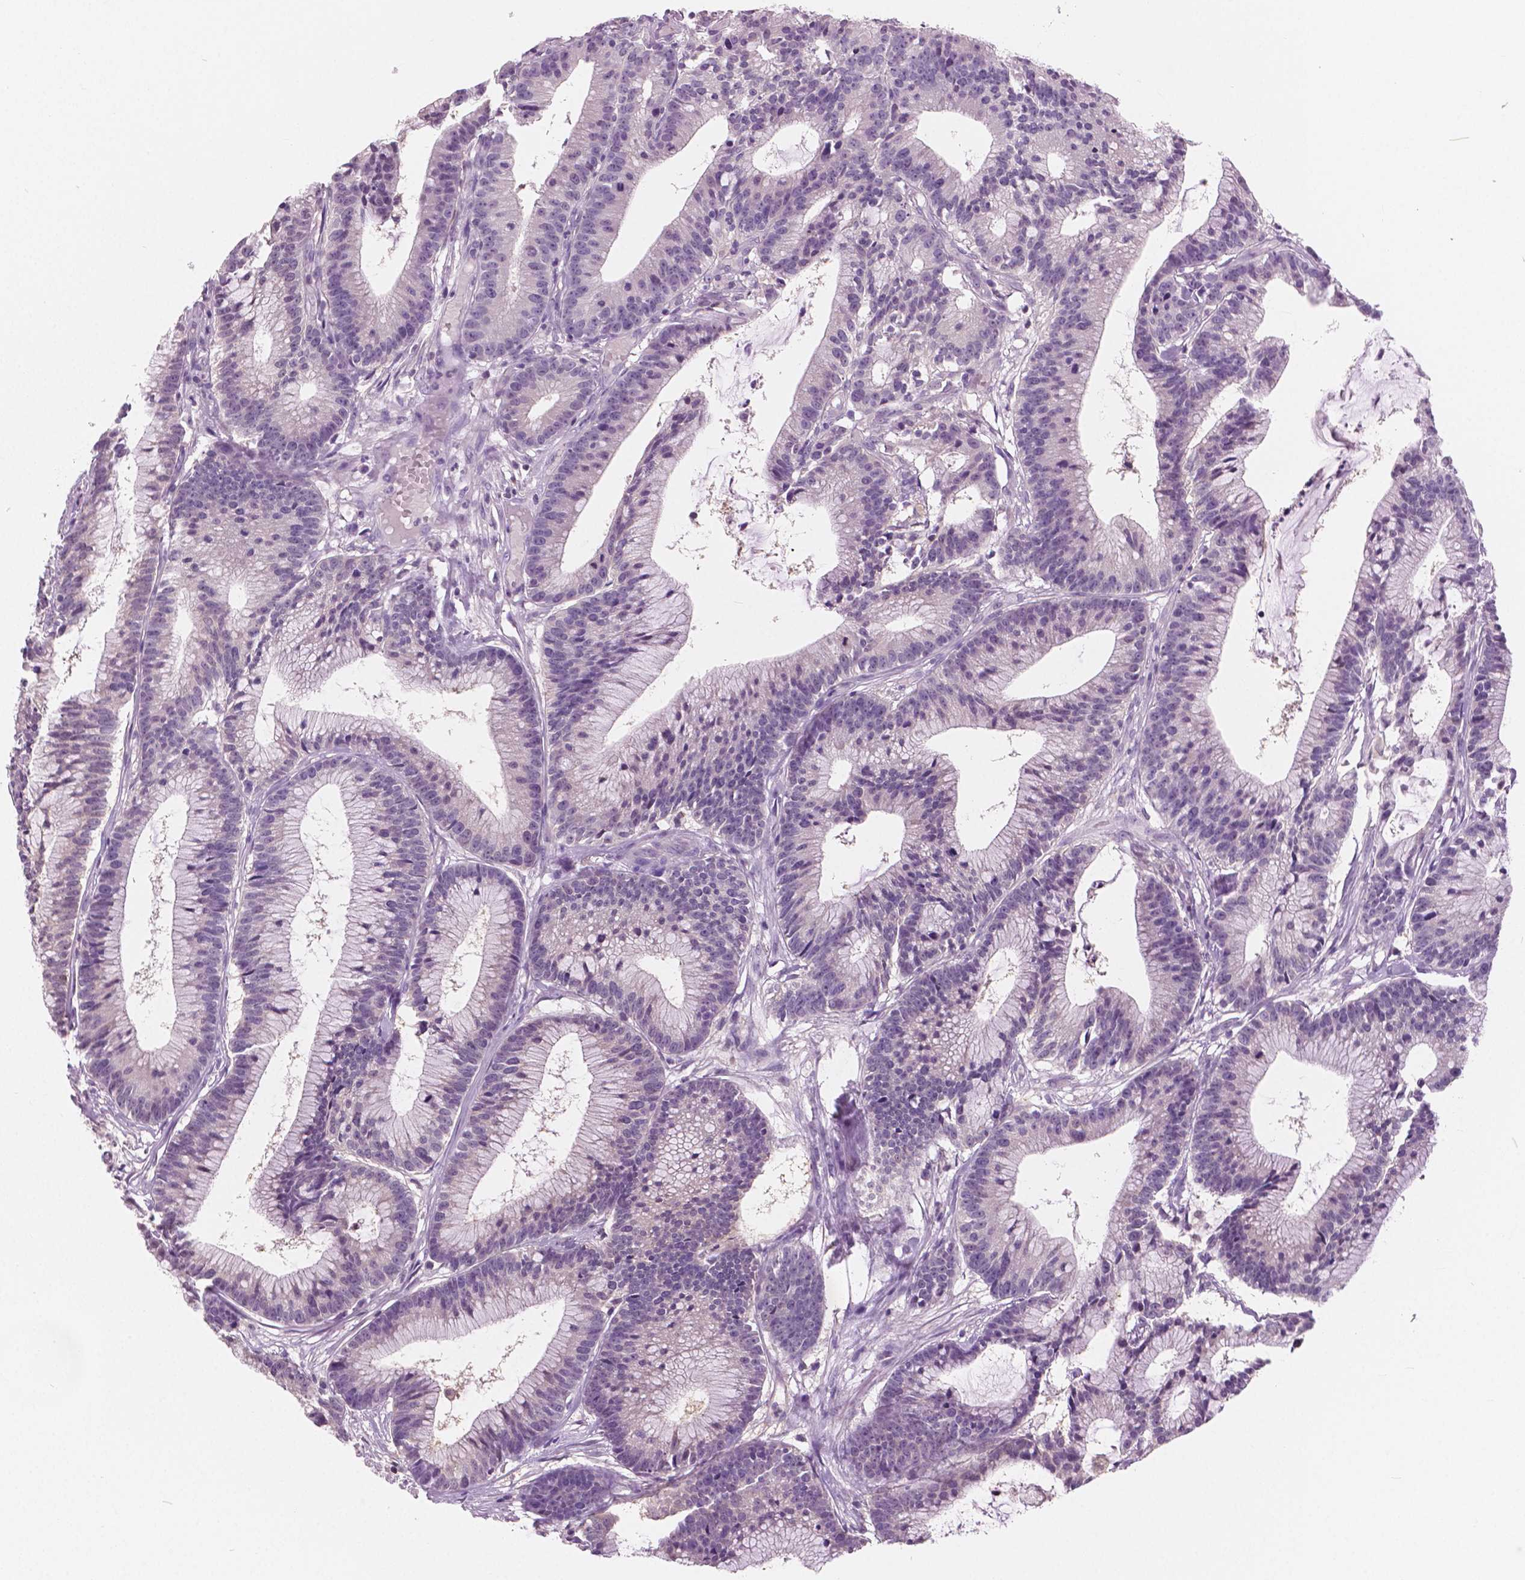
{"staining": {"intensity": "negative", "quantity": "none", "location": "none"}, "tissue": "colorectal cancer", "cell_type": "Tumor cells", "image_type": "cancer", "snomed": [{"axis": "morphology", "description": "Adenocarcinoma, NOS"}, {"axis": "topography", "description": "Colon"}], "caption": "A photomicrograph of adenocarcinoma (colorectal) stained for a protein exhibits no brown staining in tumor cells. (DAB (3,3'-diaminobenzidine) IHC with hematoxylin counter stain).", "gene": "GALM", "patient": {"sex": "female", "age": 78}}